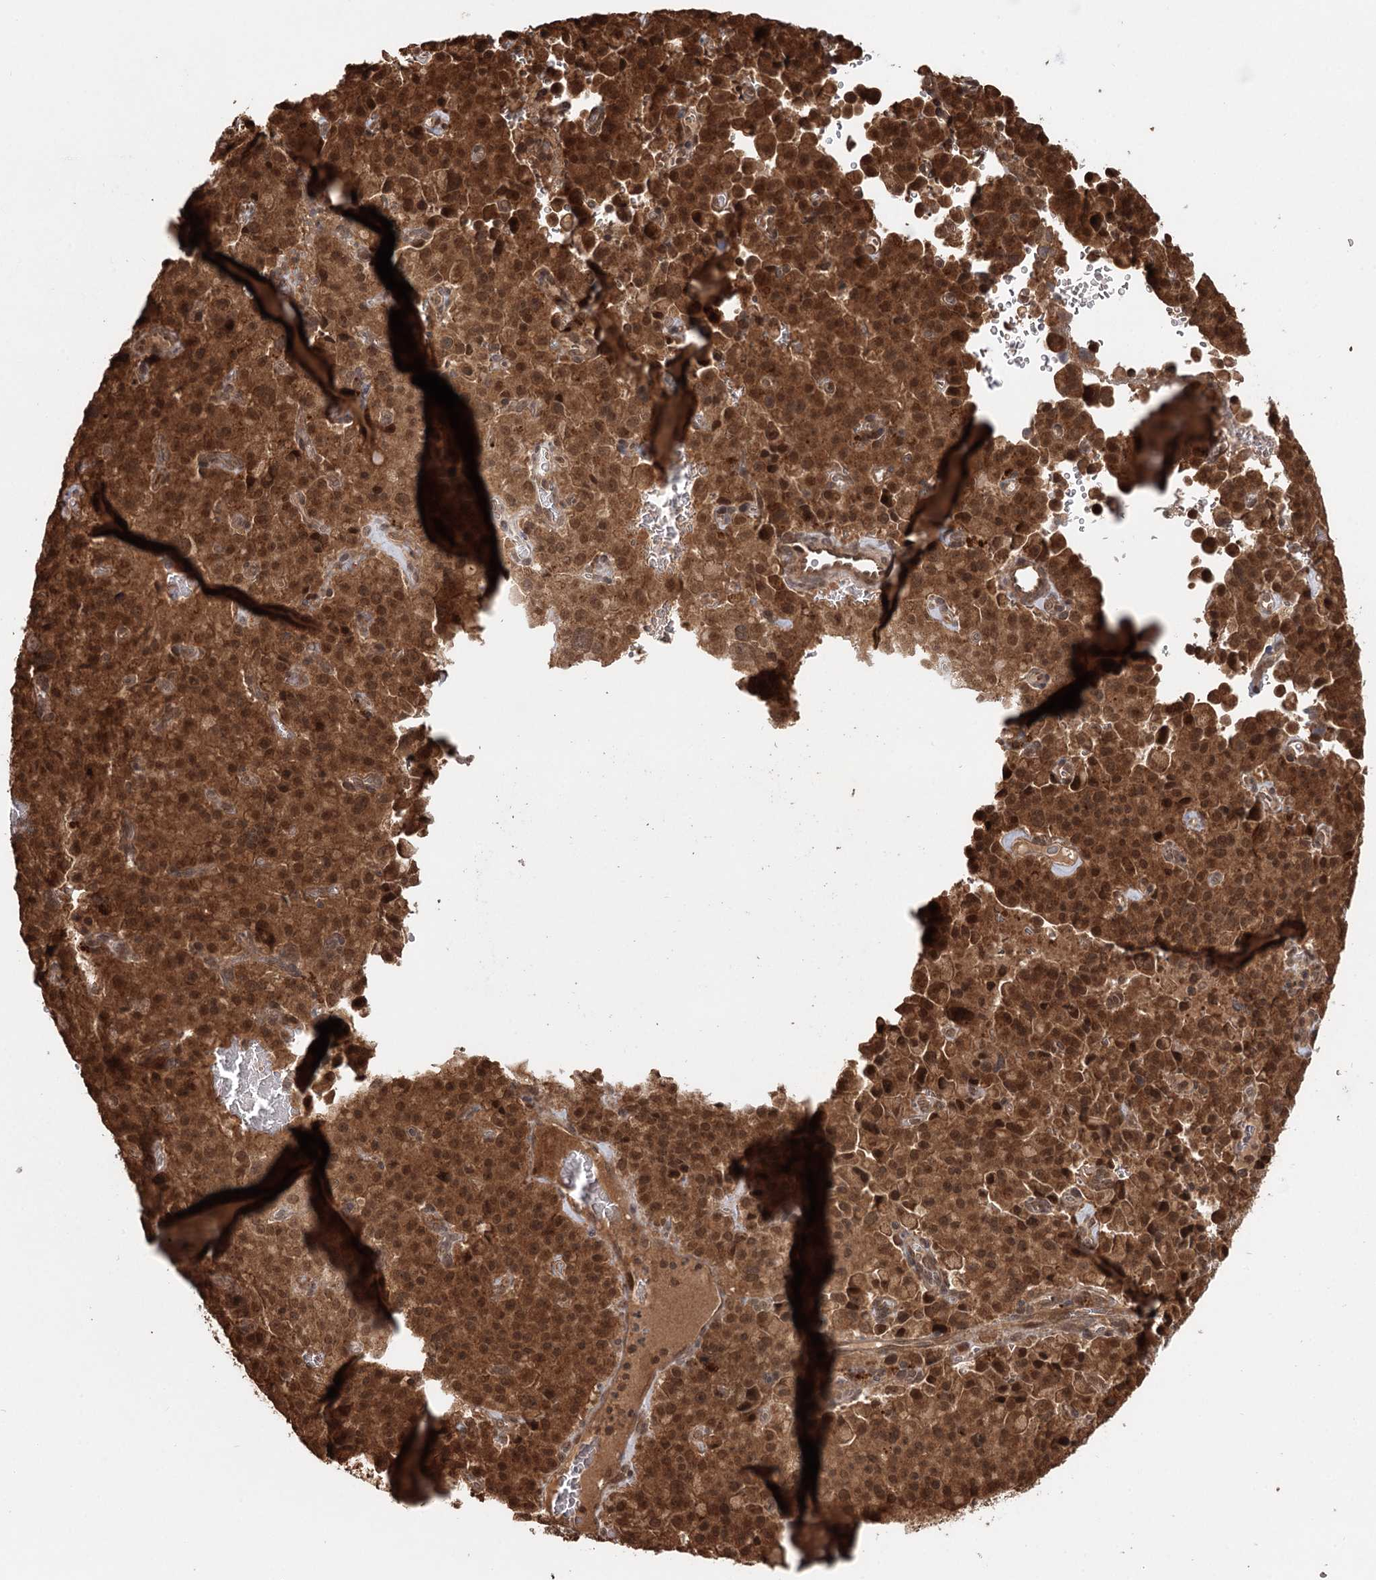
{"staining": {"intensity": "strong", "quantity": ">75%", "location": "cytoplasmic/membranous,nuclear"}, "tissue": "pancreatic cancer", "cell_type": "Tumor cells", "image_type": "cancer", "snomed": [{"axis": "morphology", "description": "Adenocarcinoma, NOS"}, {"axis": "topography", "description": "Pancreas"}], "caption": "Human pancreatic cancer stained for a protein (brown) displays strong cytoplasmic/membranous and nuclear positive expression in about >75% of tumor cells.", "gene": "N6AMT1", "patient": {"sex": "male", "age": 65}}